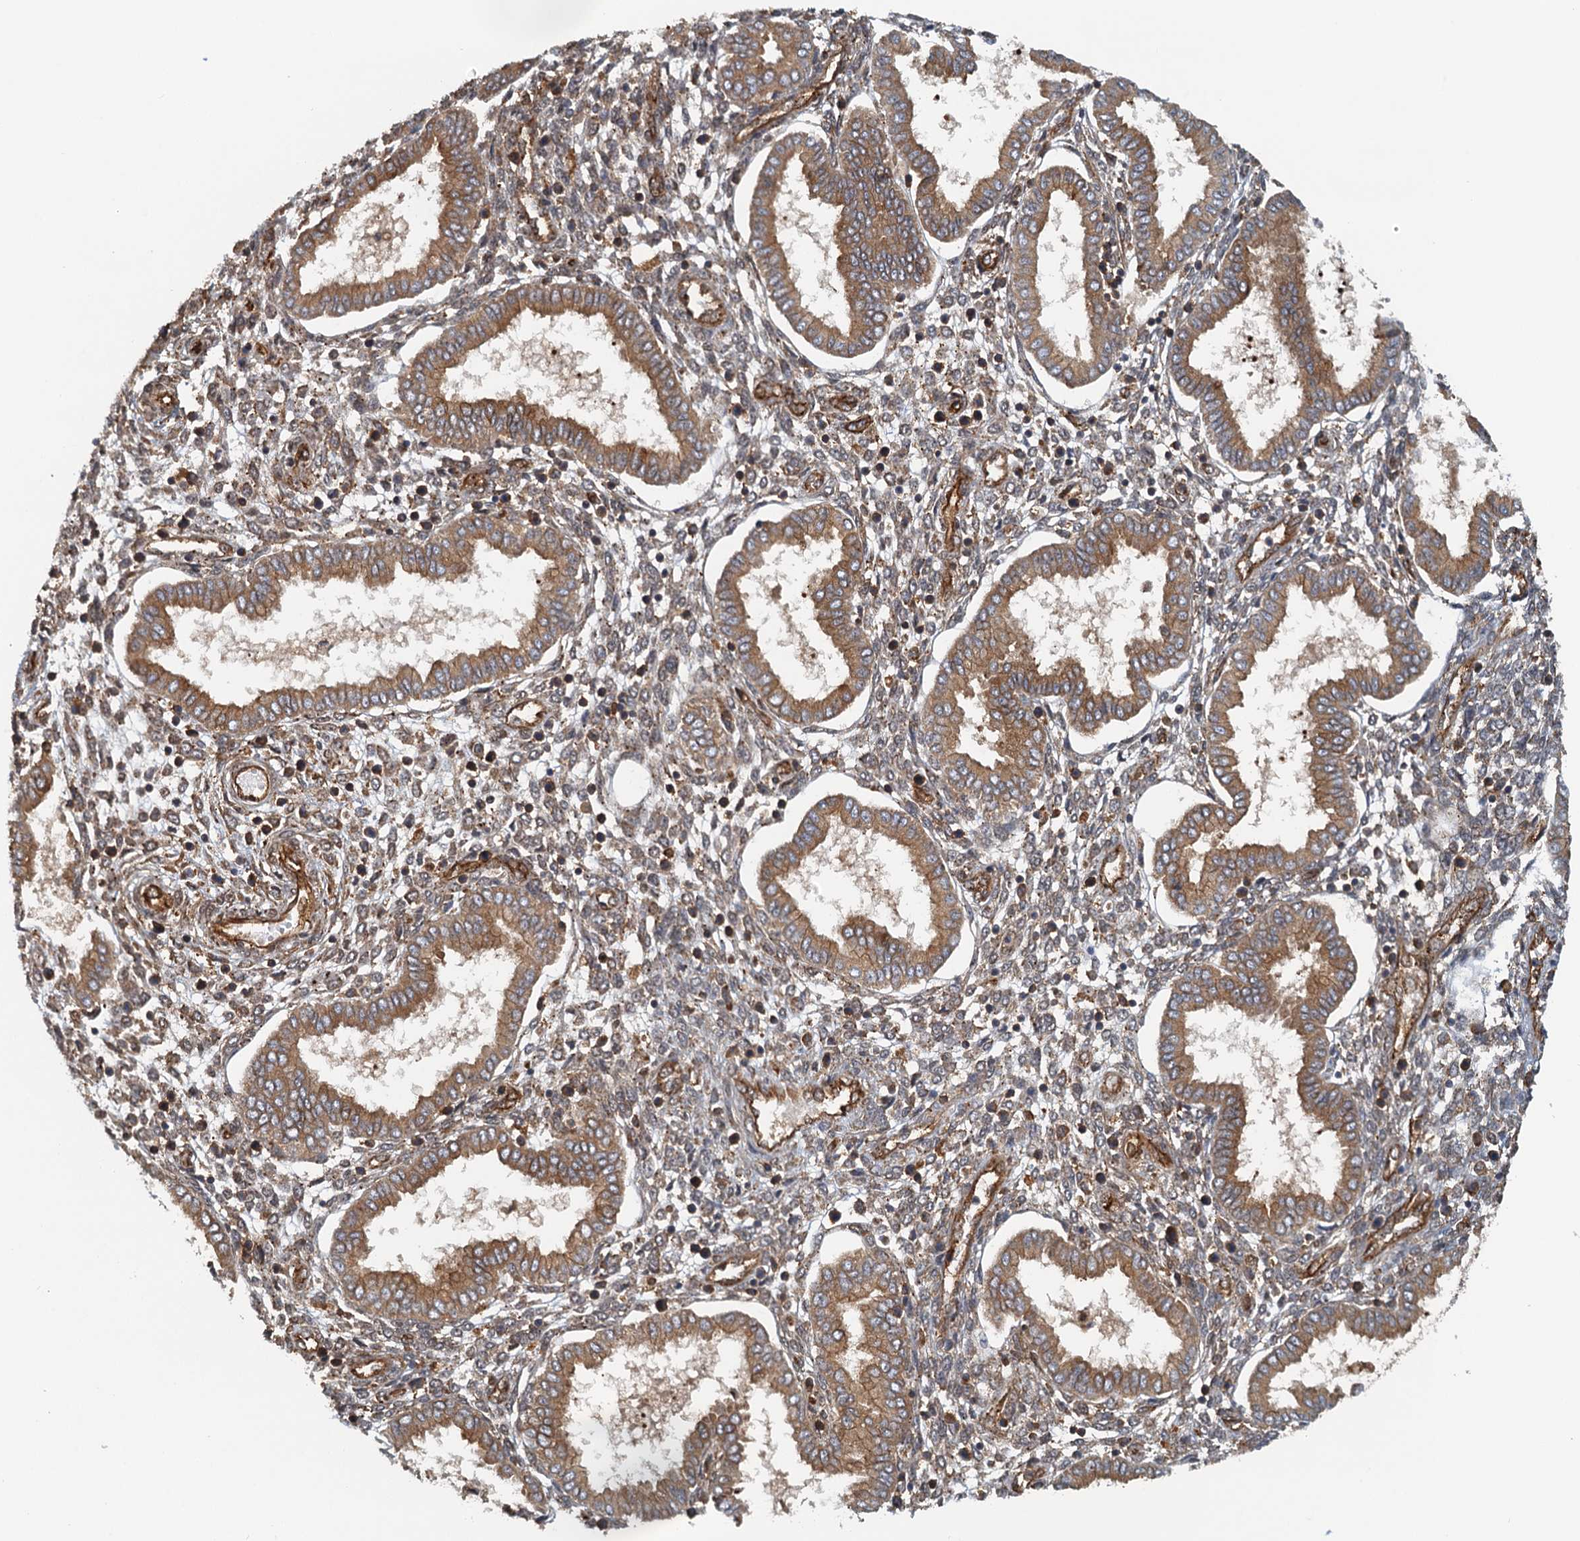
{"staining": {"intensity": "moderate", "quantity": "25%-75%", "location": "cytoplasmic/membranous"}, "tissue": "endometrium", "cell_type": "Cells in endometrial stroma", "image_type": "normal", "snomed": [{"axis": "morphology", "description": "Normal tissue, NOS"}, {"axis": "topography", "description": "Endometrium"}], "caption": "Cells in endometrial stroma demonstrate moderate cytoplasmic/membranous staining in approximately 25%-75% of cells in unremarkable endometrium. The staining was performed using DAB, with brown indicating positive protein expression. Nuclei are stained blue with hematoxylin.", "gene": "NIPAL3", "patient": {"sex": "female", "age": 24}}